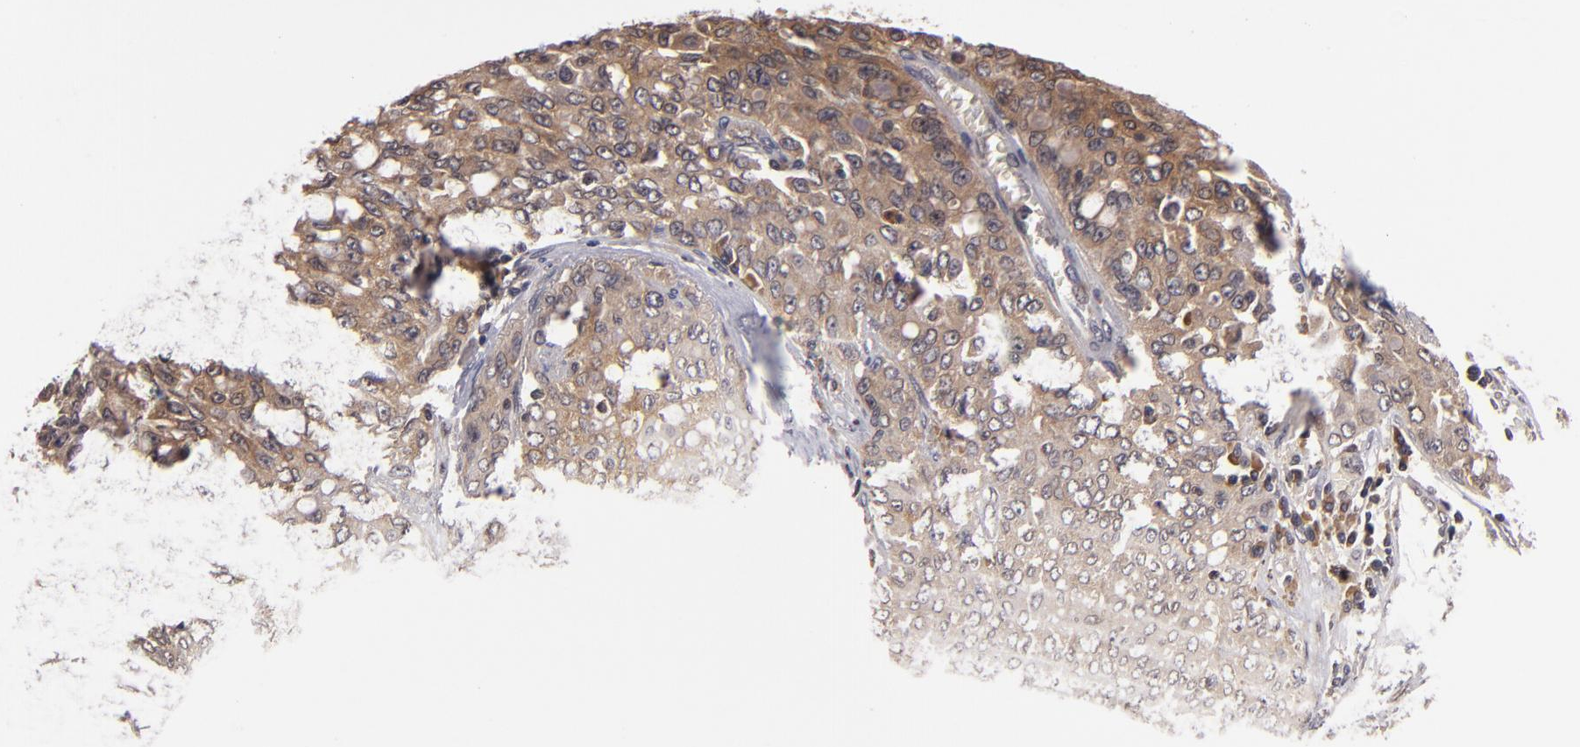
{"staining": {"intensity": "moderate", "quantity": ">75%", "location": "cytoplasmic/membranous"}, "tissue": "lung cancer", "cell_type": "Tumor cells", "image_type": "cancer", "snomed": [{"axis": "morphology", "description": "Adenocarcinoma, NOS"}, {"axis": "topography", "description": "Lung"}], "caption": "Immunohistochemistry (IHC) image of neoplastic tissue: lung cancer stained using immunohistochemistry displays medium levels of moderate protein expression localized specifically in the cytoplasmic/membranous of tumor cells, appearing as a cytoplasmic/membranous brown color.", "gene": "MAPK3", "patient": {"sex": "female", "age": 44}}